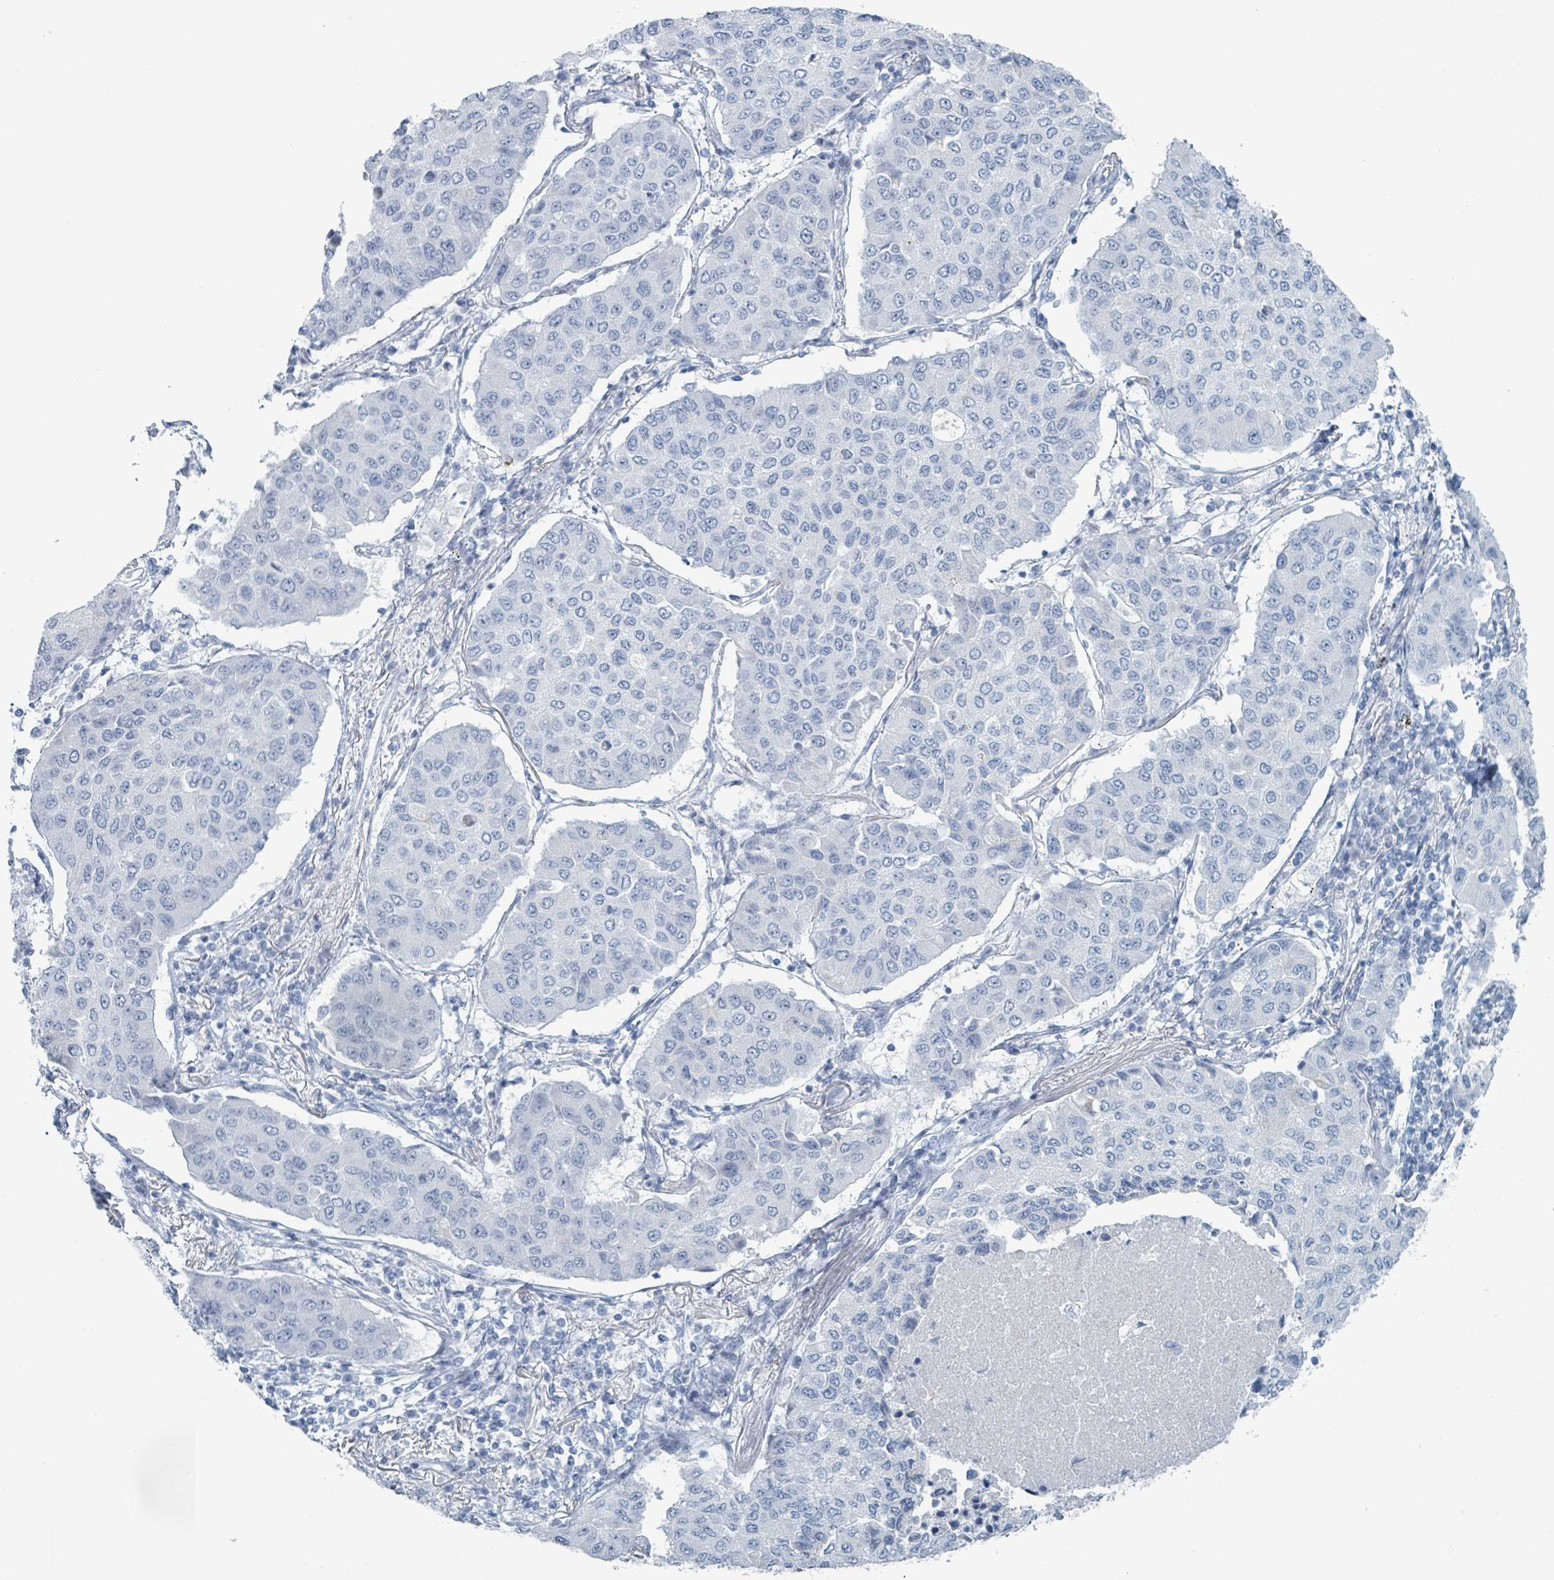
{"staining": {"intensity": "negative", "quantity": "none", "location": "none"}, "tissue": "lung cancer", "cell_type": "Tumor cells", "image_type": "cancer", "snomed": [{"axis": "morphology", "description": "Squamous cell carcinoma, NOS"}, {"axis": "topography", "description": "Lung"}], "caption": "The photomicrograph exhibits no significant staining in tumor cells of lung cancer (squamous cell carcinoma).", "gene": "GPR15LG", "patient": {"sex": "male", "age": 74}}